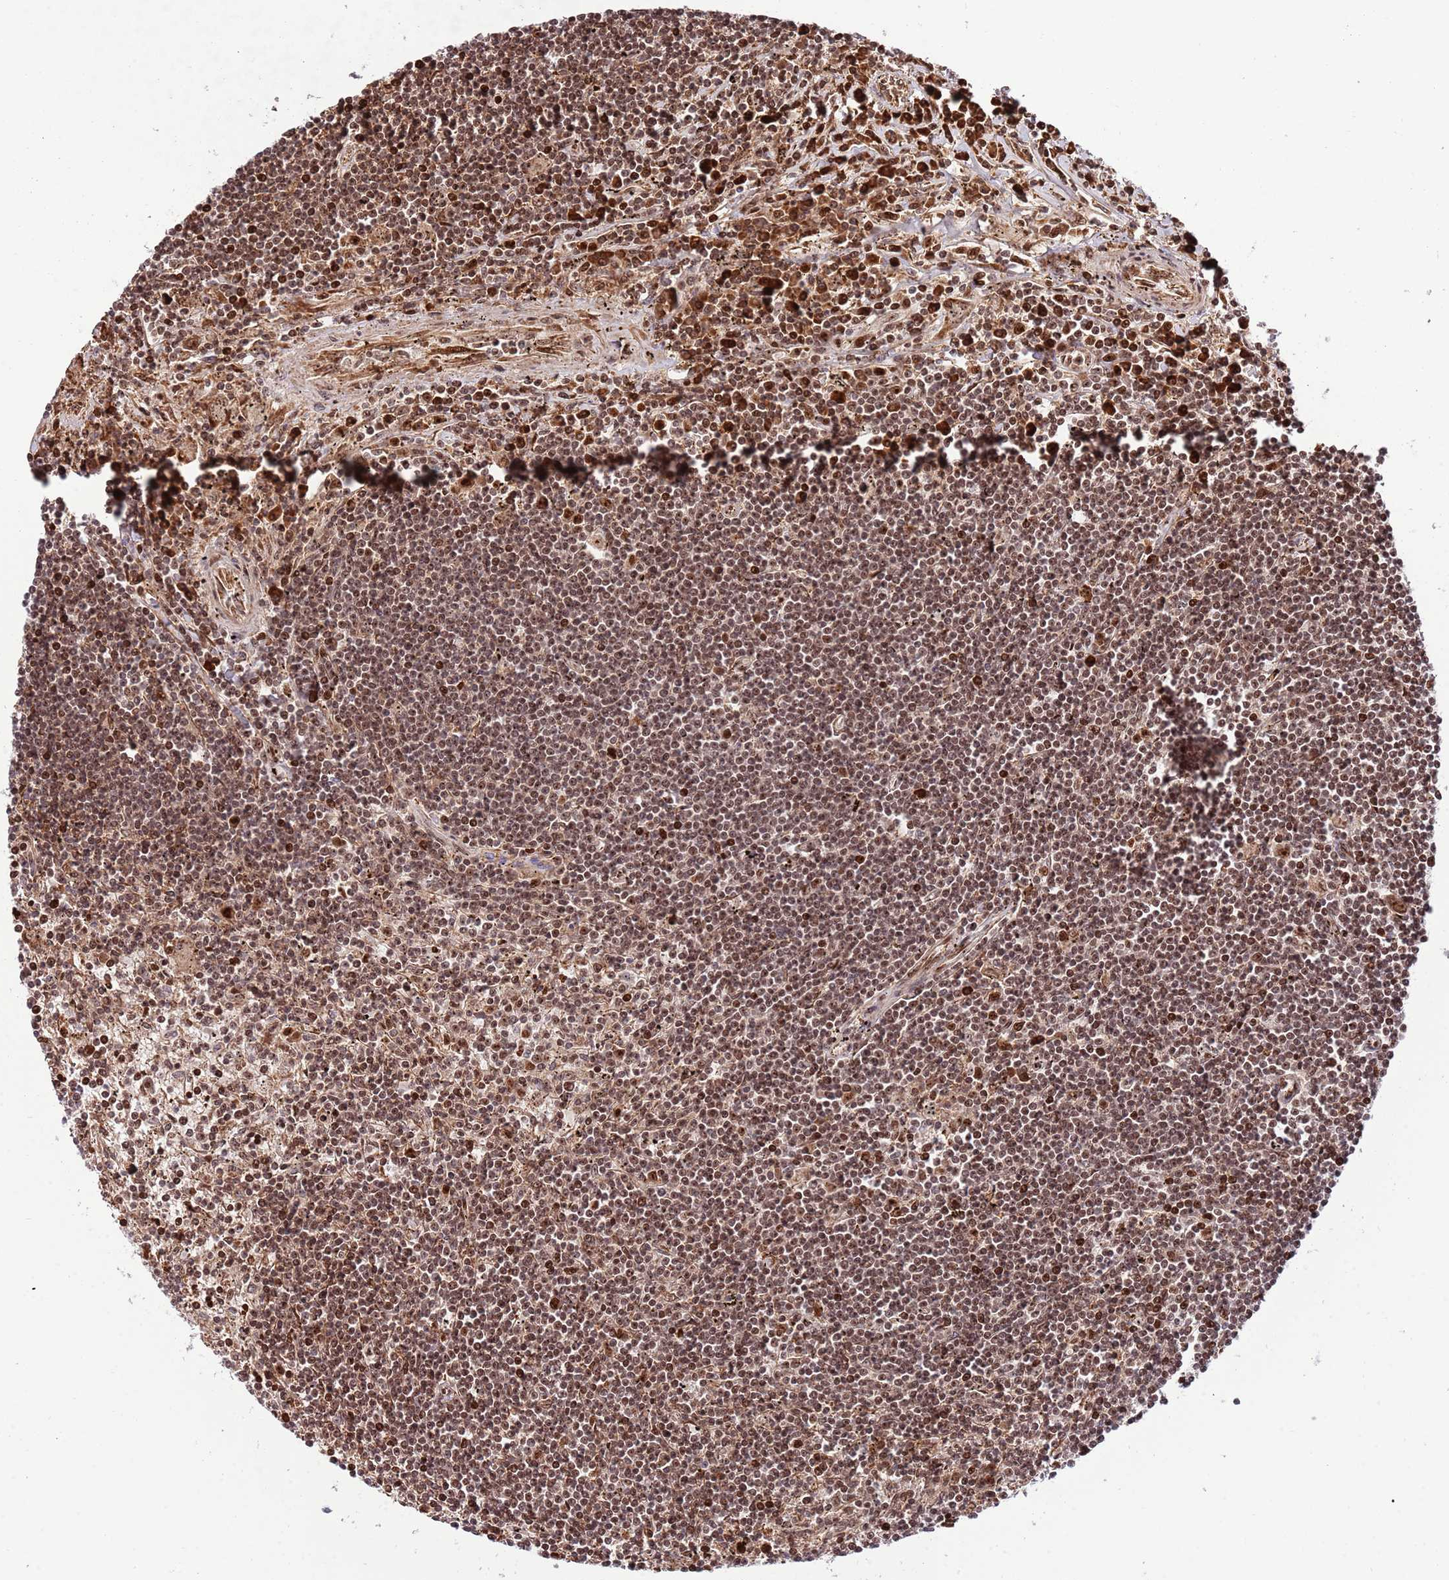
{"staining": {"intensity": "moderate", "quantity": ">75%", "location": "nuclear"}, "tissue": "lymphoma", "cell_type": "Tumor cells", "image_type": "cancer", "snomed": [{"axis": "morphology", "description": "Malignant lymphoma, non-Hodgkin's type, Low grade"}, {"axis": "topography", "description": "Spleen"}], "caption": "Lymphoma stained with DAB (3,3'-diaminobenzidine) IHC shows medium levels of moderate nuclear positivity in about >75% of tumor cells. Using DAB (3,3'-diaminobenzidine) (brown) and hematoxylin (blue) stains, captured at high magnification using brightfield microscopy.", "gene": "RIF1", "patient": {"sex": "male", "age": 76}}